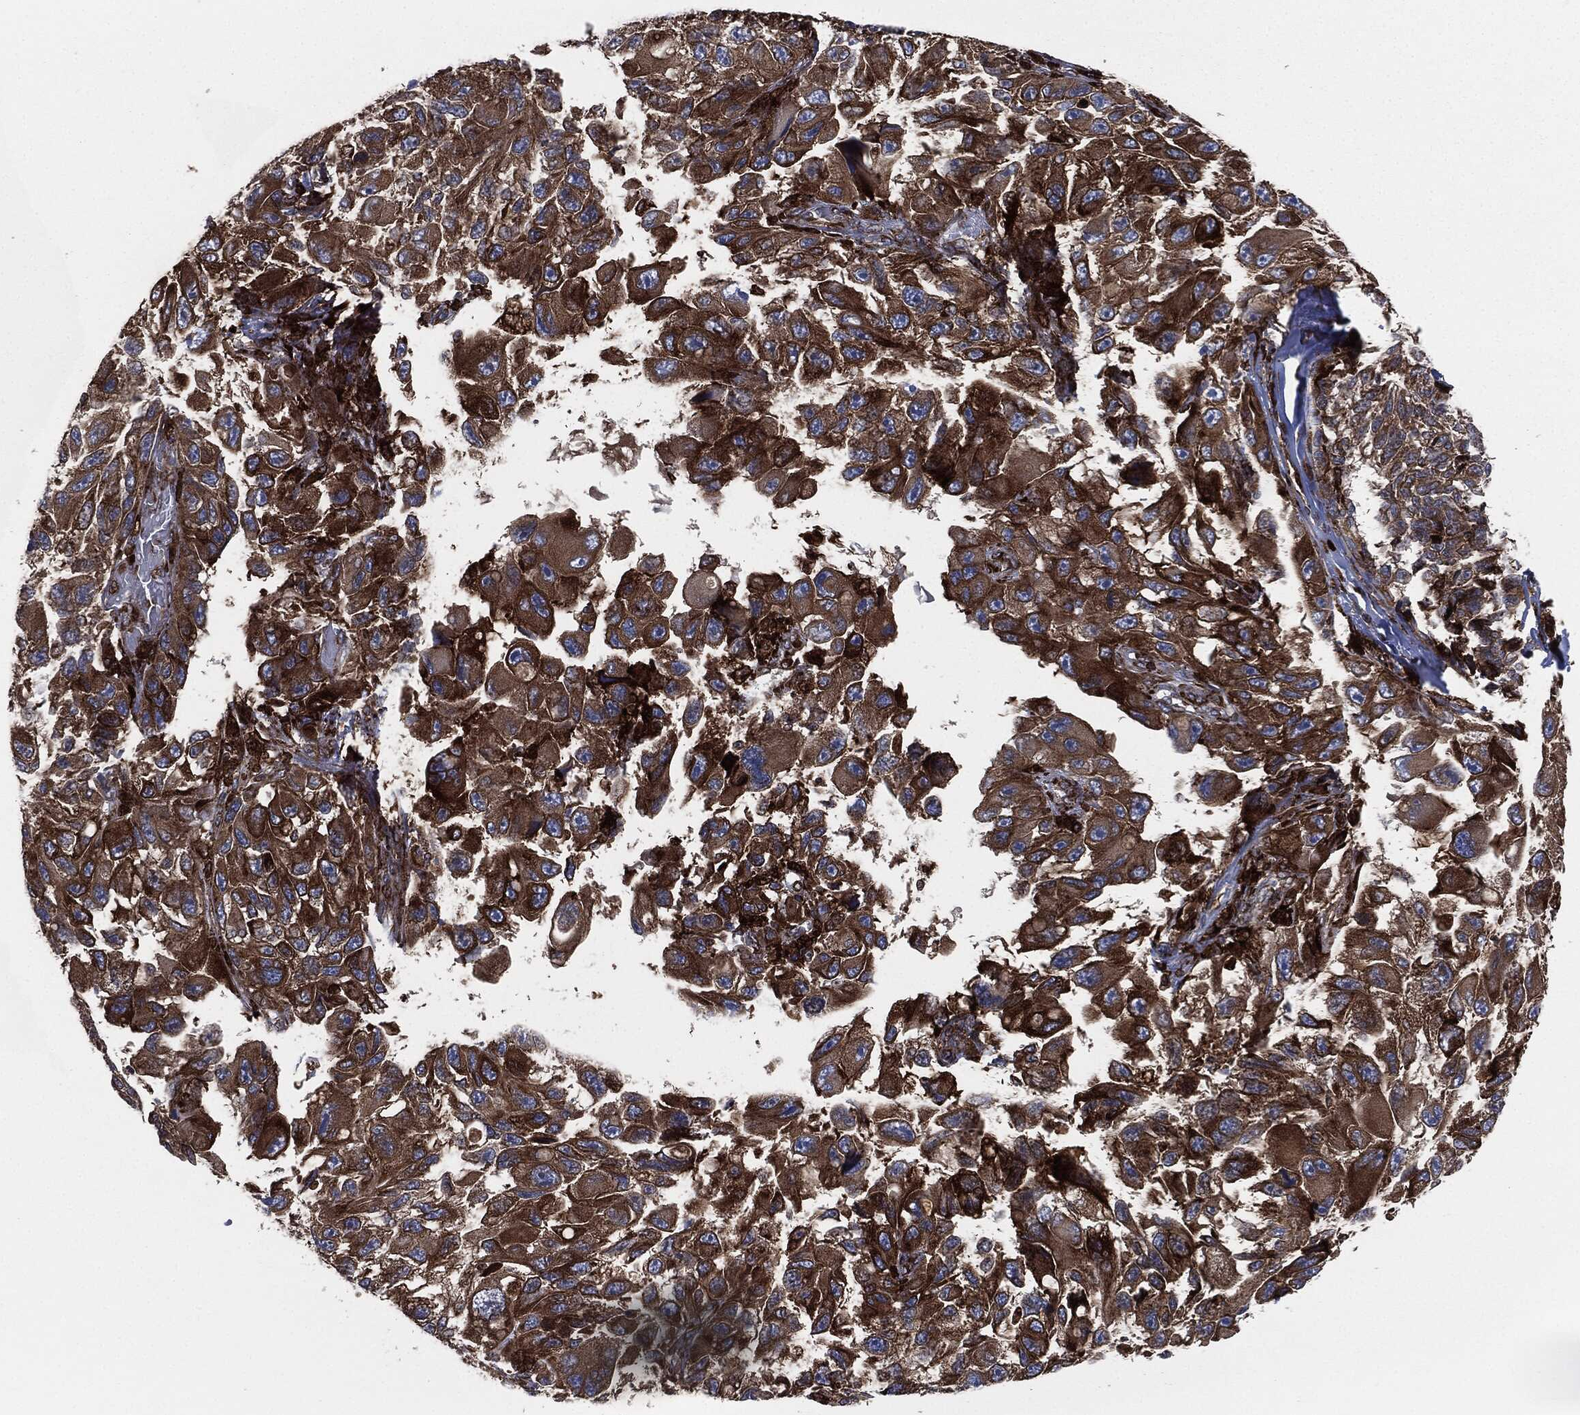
{"staining": {"intensity": "strong", "quantity": ">75%", "location": "cytoplasmic/membranous"}, "tissue": "melanoma", "cell_type": "Tumor cells", "image_type": "cancer", "snomed": [{"axis": "morphology", "description": "Malignant melanoma, NOS"}, {"axis": "topography", "description": "Skin"}], "caption": "Immunohistochemical staining of melanoma displays high levels of strong cytoplasmic/membranous expression in about >75% of tumor cells.", "gene": "CALR", "patient": {"sex": "female", "age": 73}}